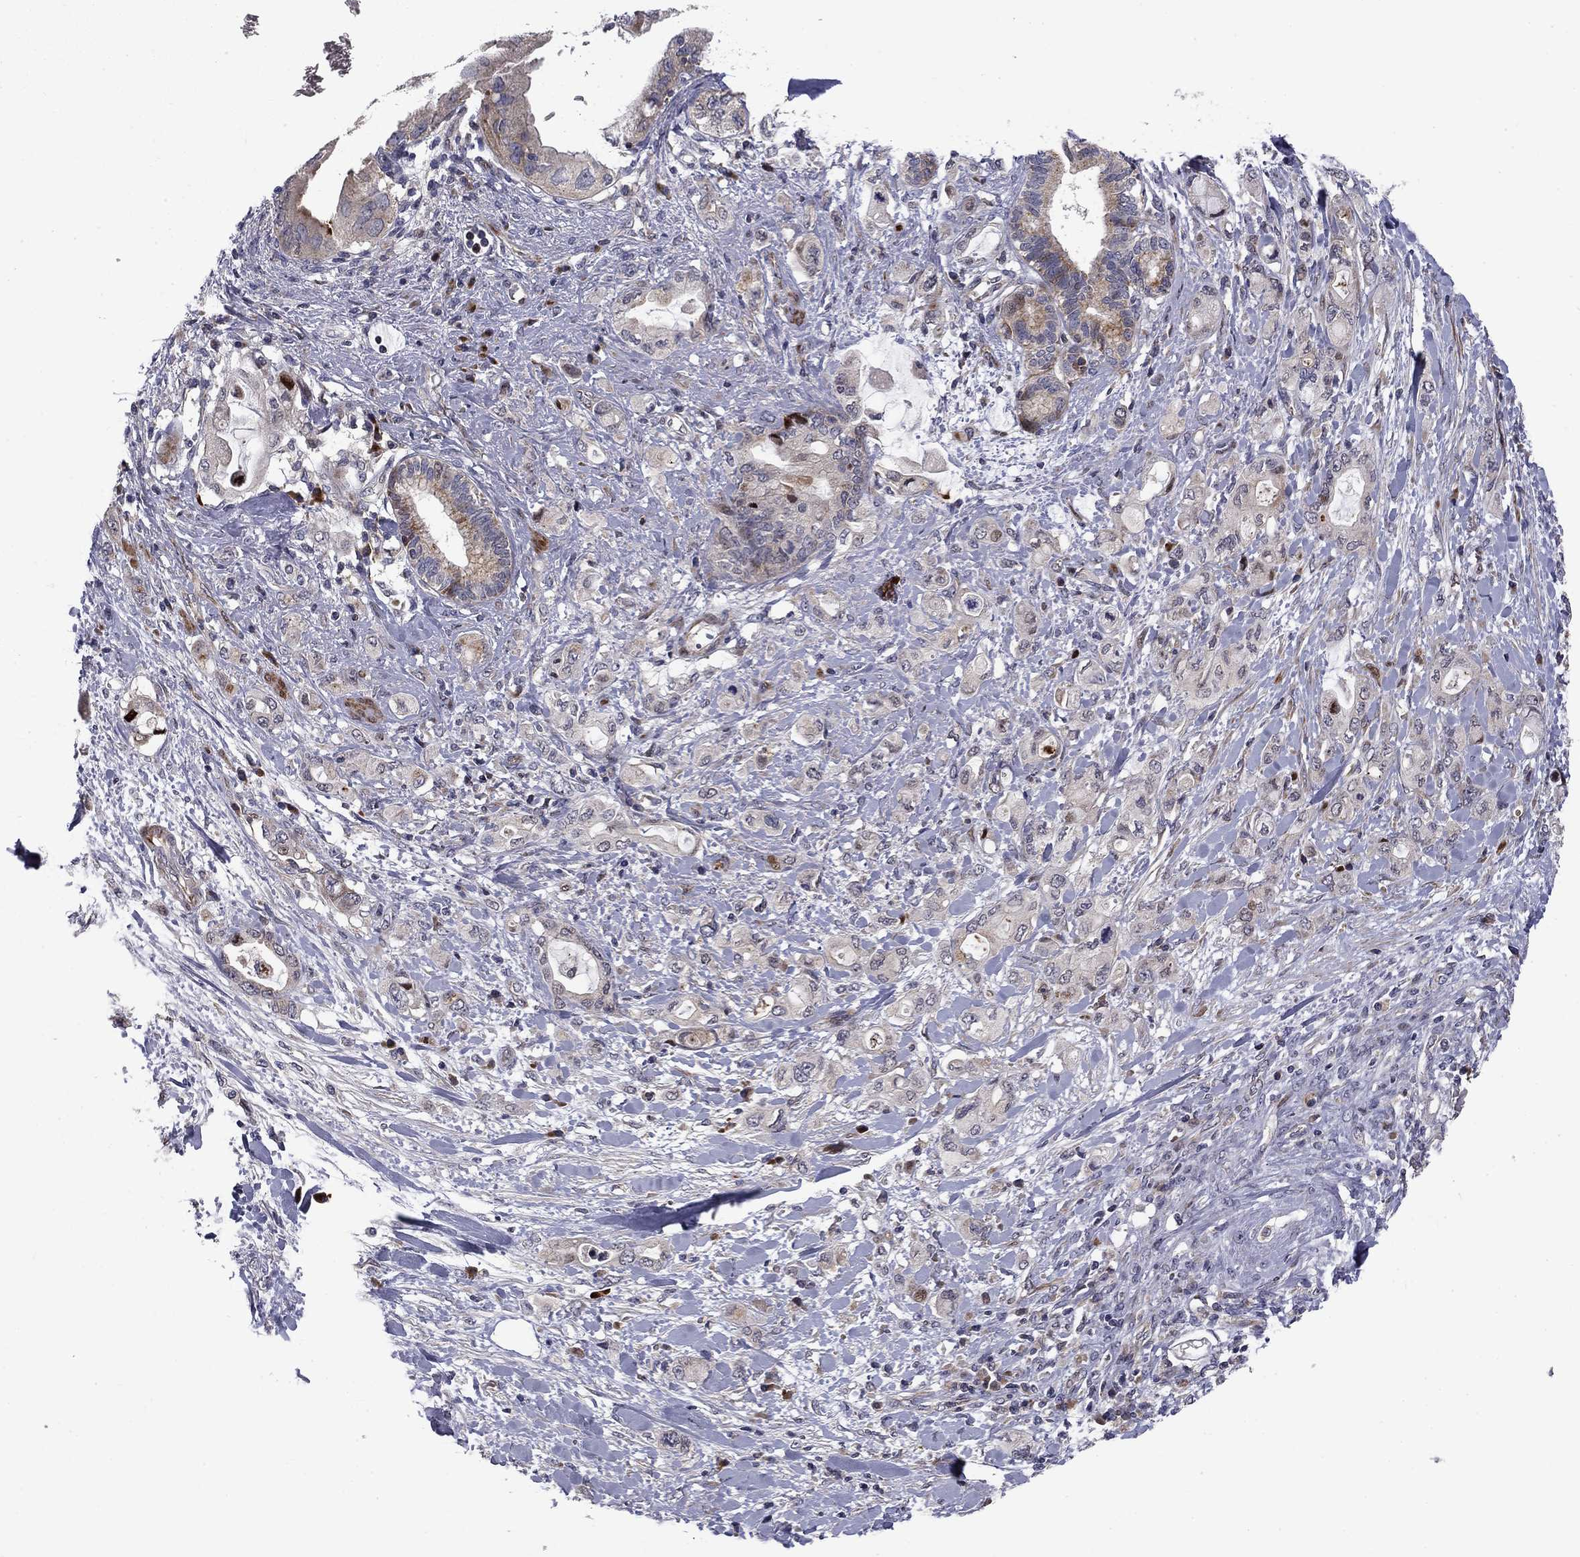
{"staining": {"intensity": "weak", "quantity": "<25%", "location": "cytoplasmic/membranous"}, "tissue": "pancreatic cancer", "cell_type": "Tumor cells", "image_type": "cancer", "snomed": [{"axis": "morphology", "description": "Adenocarcinoma, NOS"}, {"axis": "topography", "description": "Pancreas"}], "caption": "Tumor cells show no significant protein staining in pancreatic adenocarcinoma. (DAB (3,3'-diaminobenzidine) immunohistochemistry (IHC) visualized using brightfield microscopy, high magnification).", "gene": "MIOS", "patient": {"sex": "female", "age": 56}}